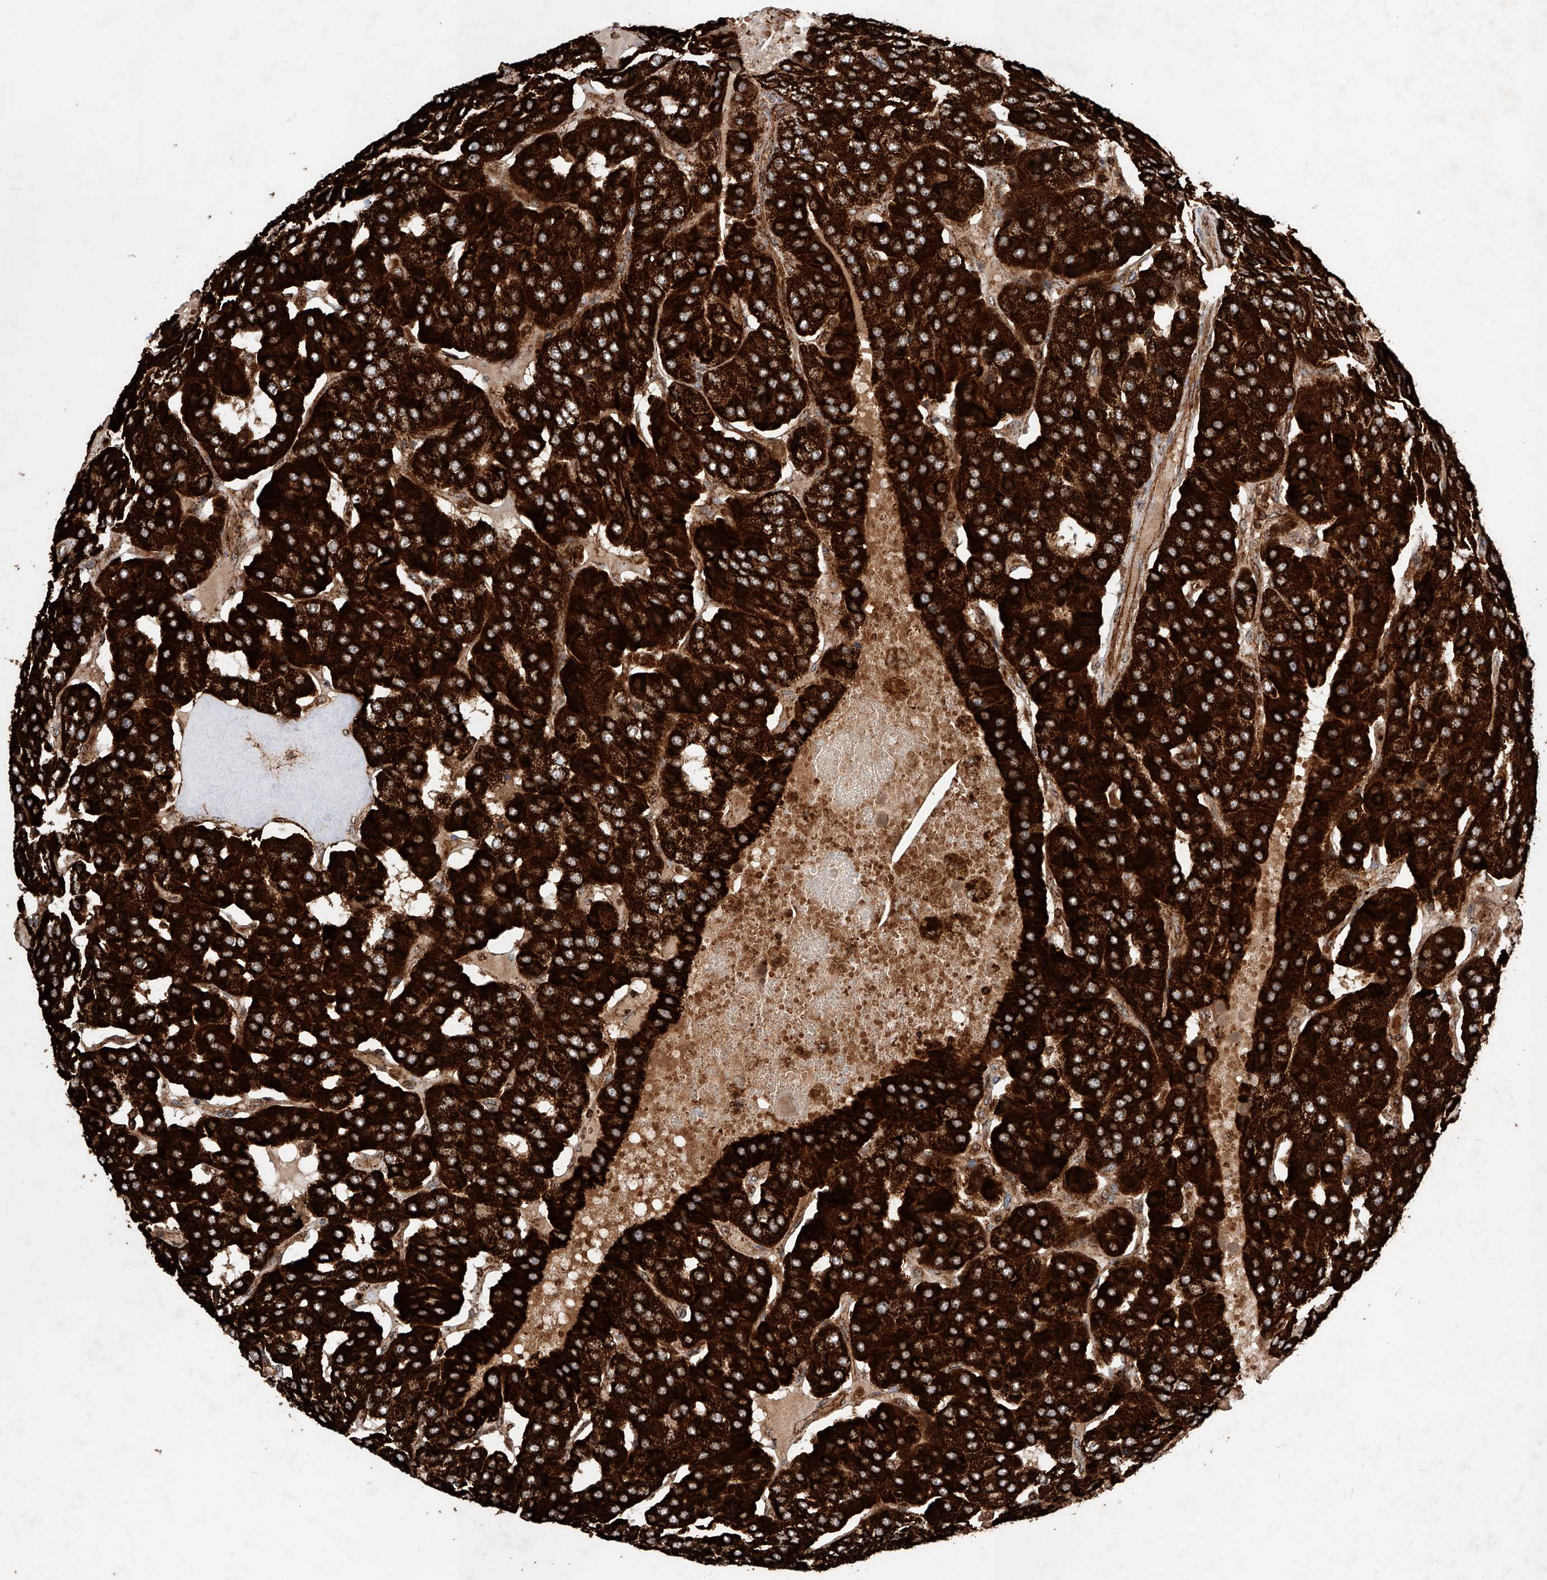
{"staining": {"intensity": "strong", "quantity": ">75%", "location": "cytoplasmic/membranous"}, "tissue": "parathyroid gland", "cell_type": "Glandular cells", "image_type": "normal", "snomed": [{"axis": "morphology", "description": "Normal tissue, NOS"}, {"axis": "morphology", "description": "Adenoma, NOS"}, {"axis": "topography", "description": "Parathyroid gland"}], "caption": "Protein staining of unremarkable parathyroid gland displays strong cytoplasmic/membranous staining in approximately >75% of glandular cells.", "gene": "PISD", "patient": {"sex": "female", "age": 86}}